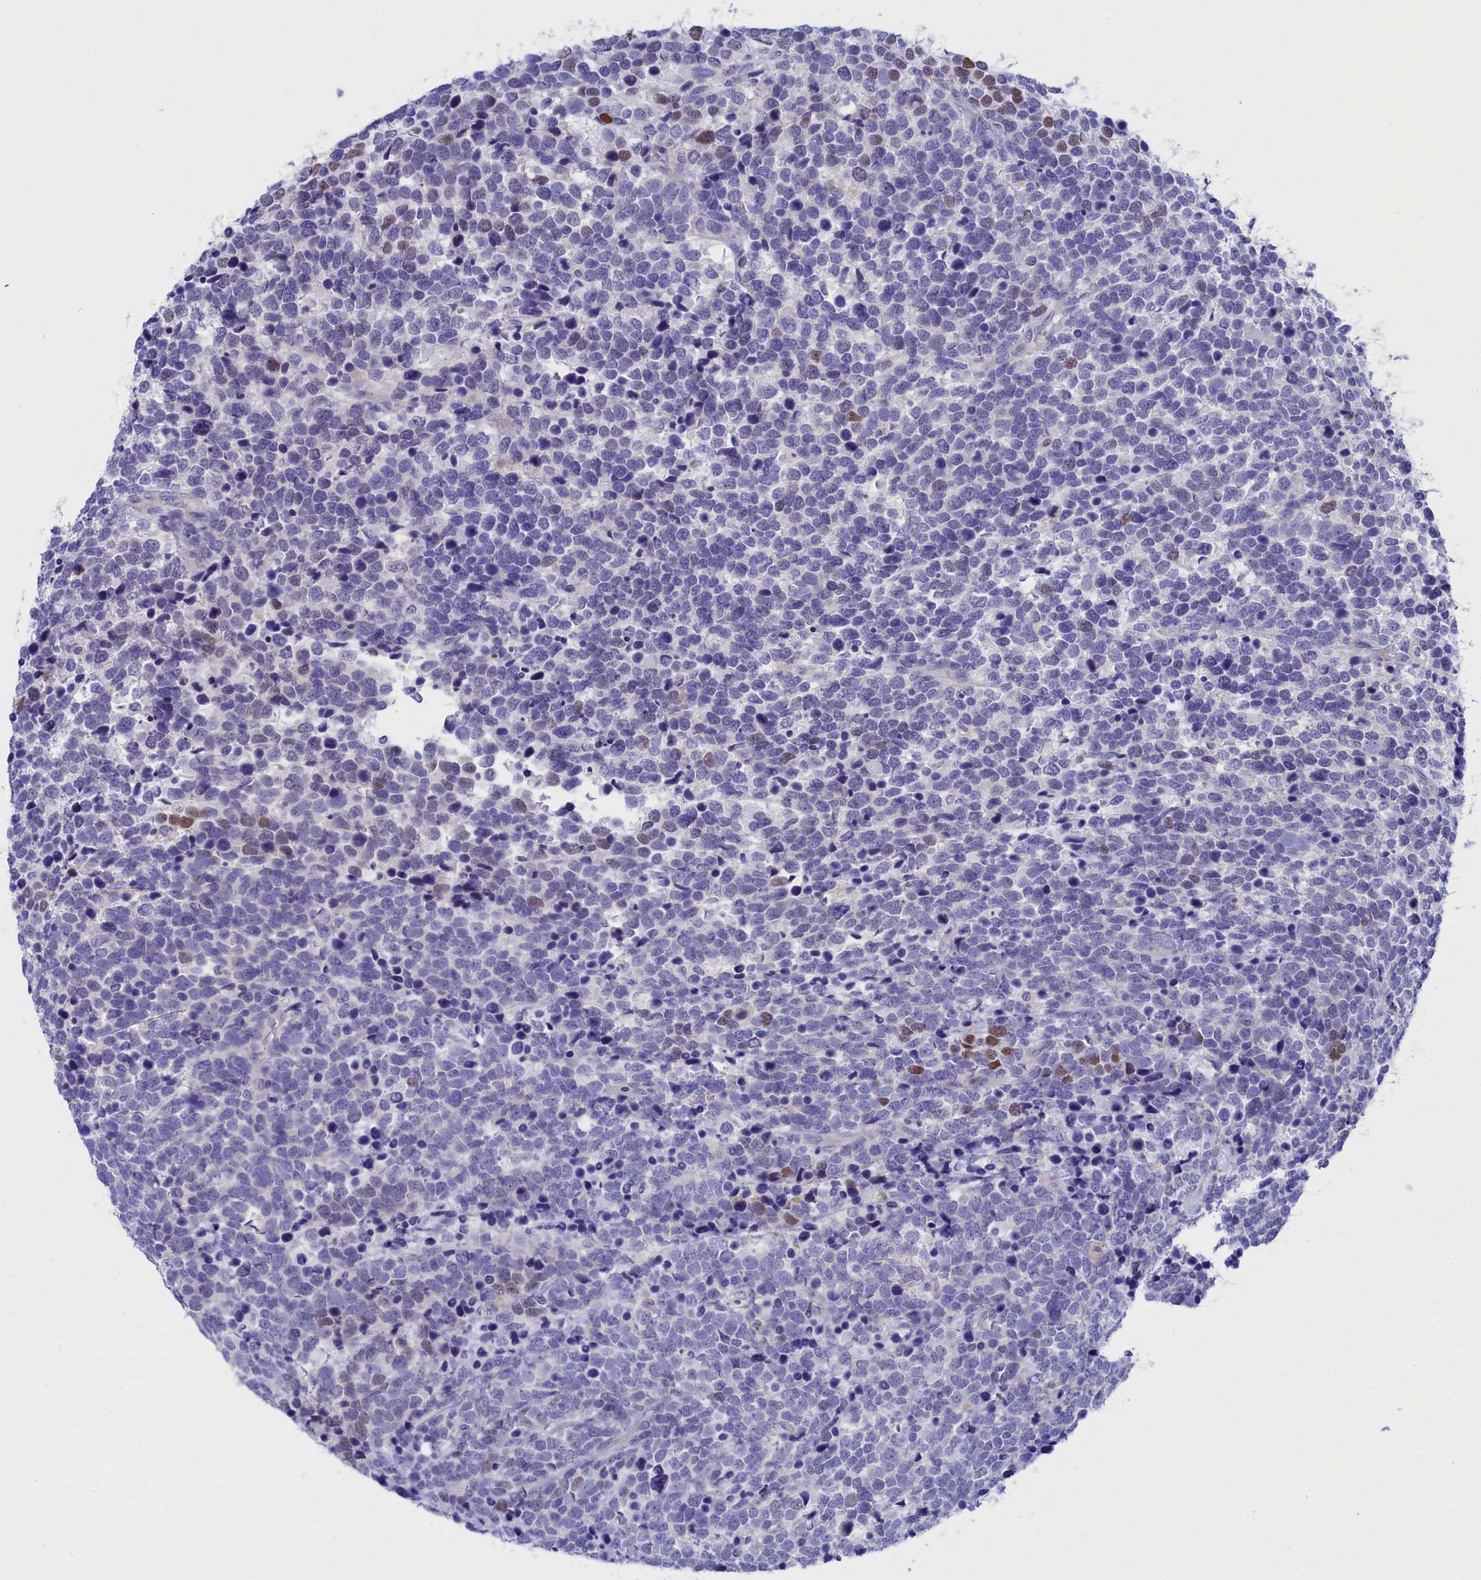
{"staining": {"intensity": "moderate", "quantity": "<25%", "location": "nuclear"}, "tissue": "urothelial cancer", "cell_type": "Tumor cells", "image_type": "cancer", "snomed": [{"axis": "morphology", "description": "Urothelial carcinoma, High grade"}, {"axis": "topography", "description": "Urinary bladder"}], "caption": "High-magnification brightfield microscopy of urothelial cancer stained with DAB (brown) and counterstained with hematoxylin (blue). tumor cells exhibit moderate nuclear expression is present in about<25% of cells. (DAB IHC with brightfield microscopy, high magnification).", "gene": "VPS35L", "patient": {"sex": "female", "age": 82}}